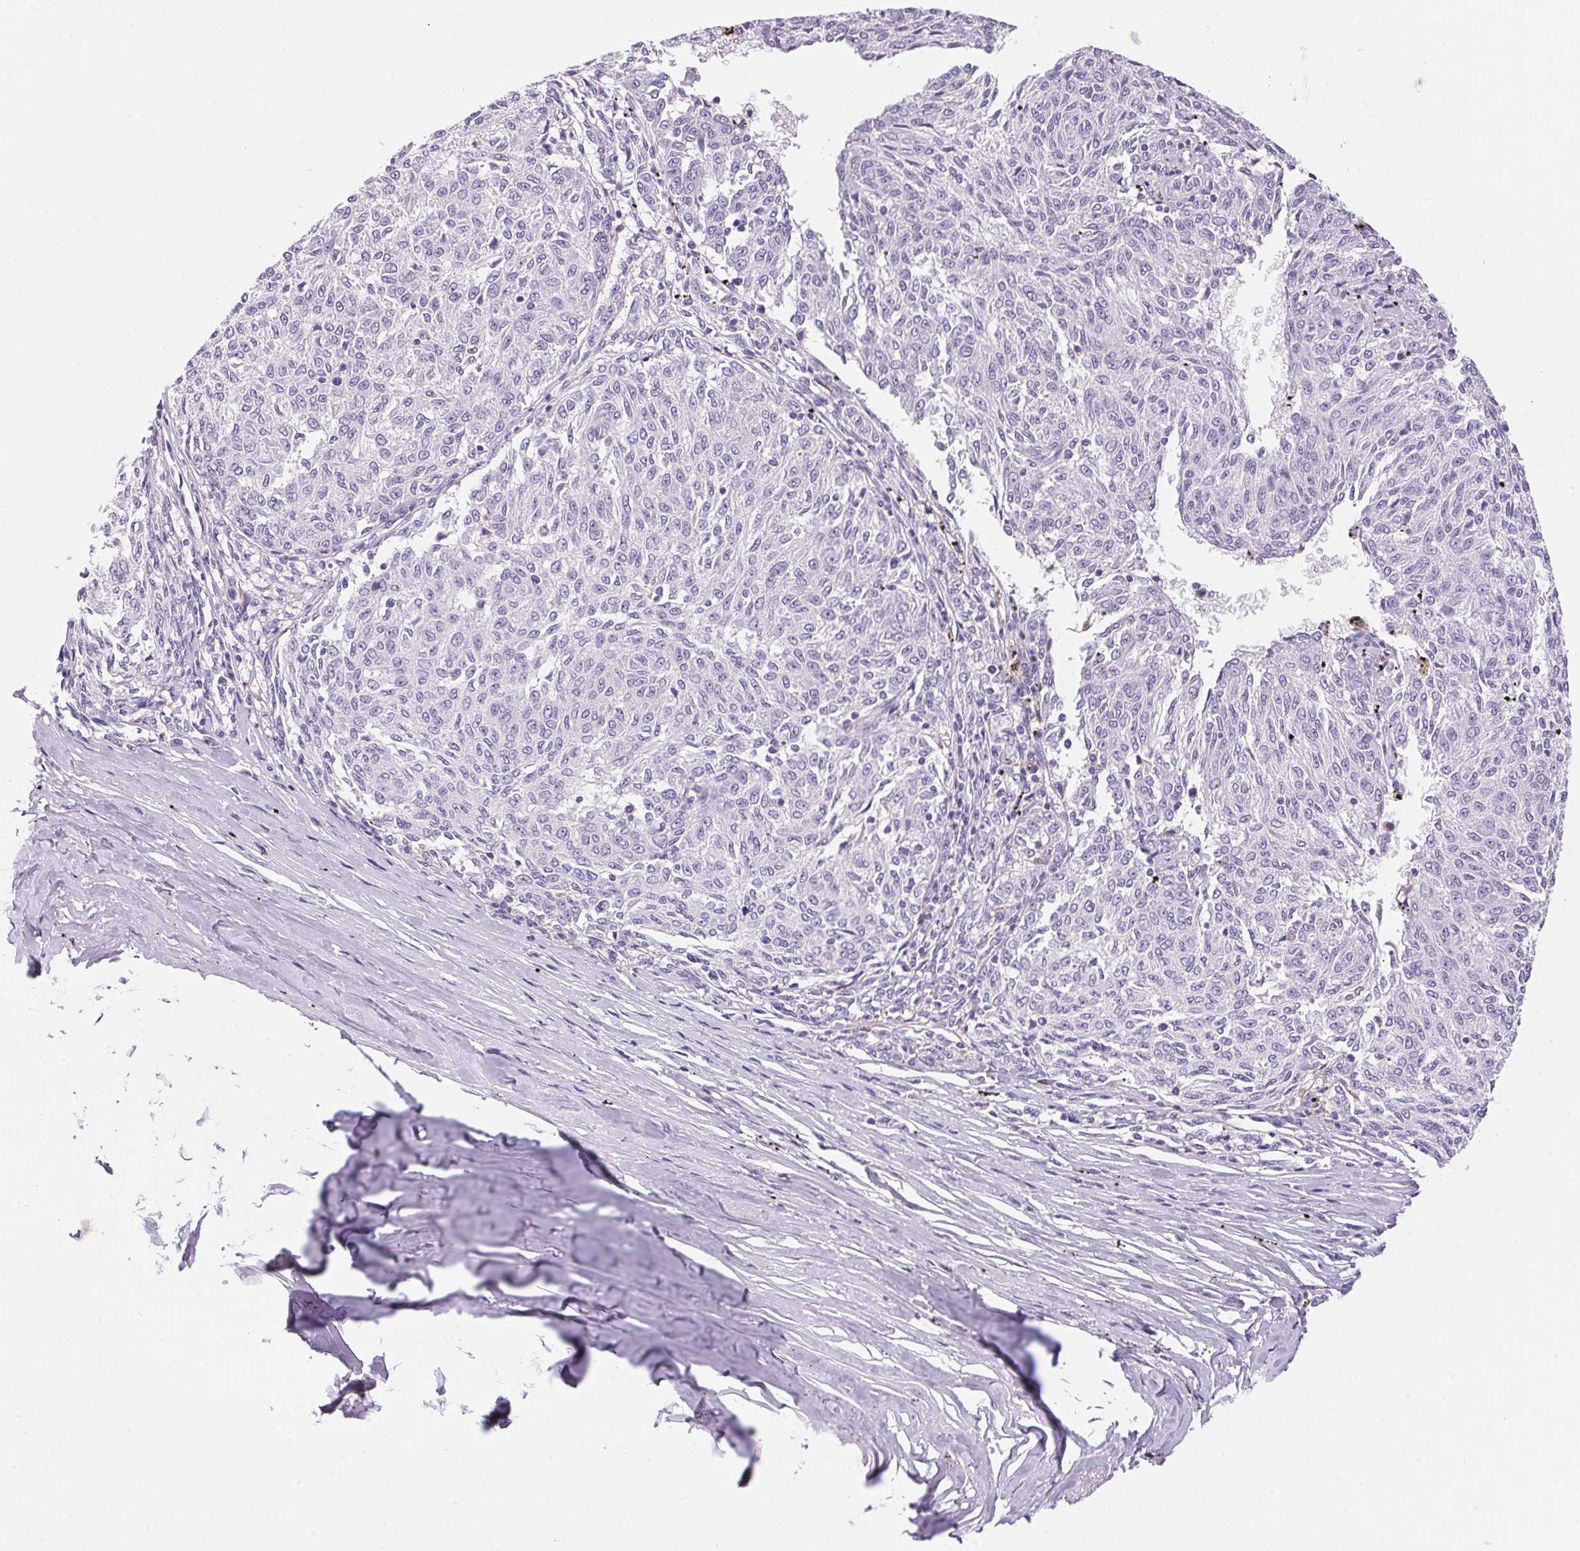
{"staining": {"intensity": "negative", "quantity": "none", "location": "none"}, "tissue": "melanoma", "cell_type": "Tumor cells", "image_type": "cancer", "snomed": [{"axis": "morphology", "description": "Malignant melanoma, NOS"}, {"axis": "topography", "description": "Skin"}], "caption": "There is no significant positivity in tumor cells of malignant melanoma.", "gene": "PNLIPRP3", "patient": {"sex": "female", "age": 72}}